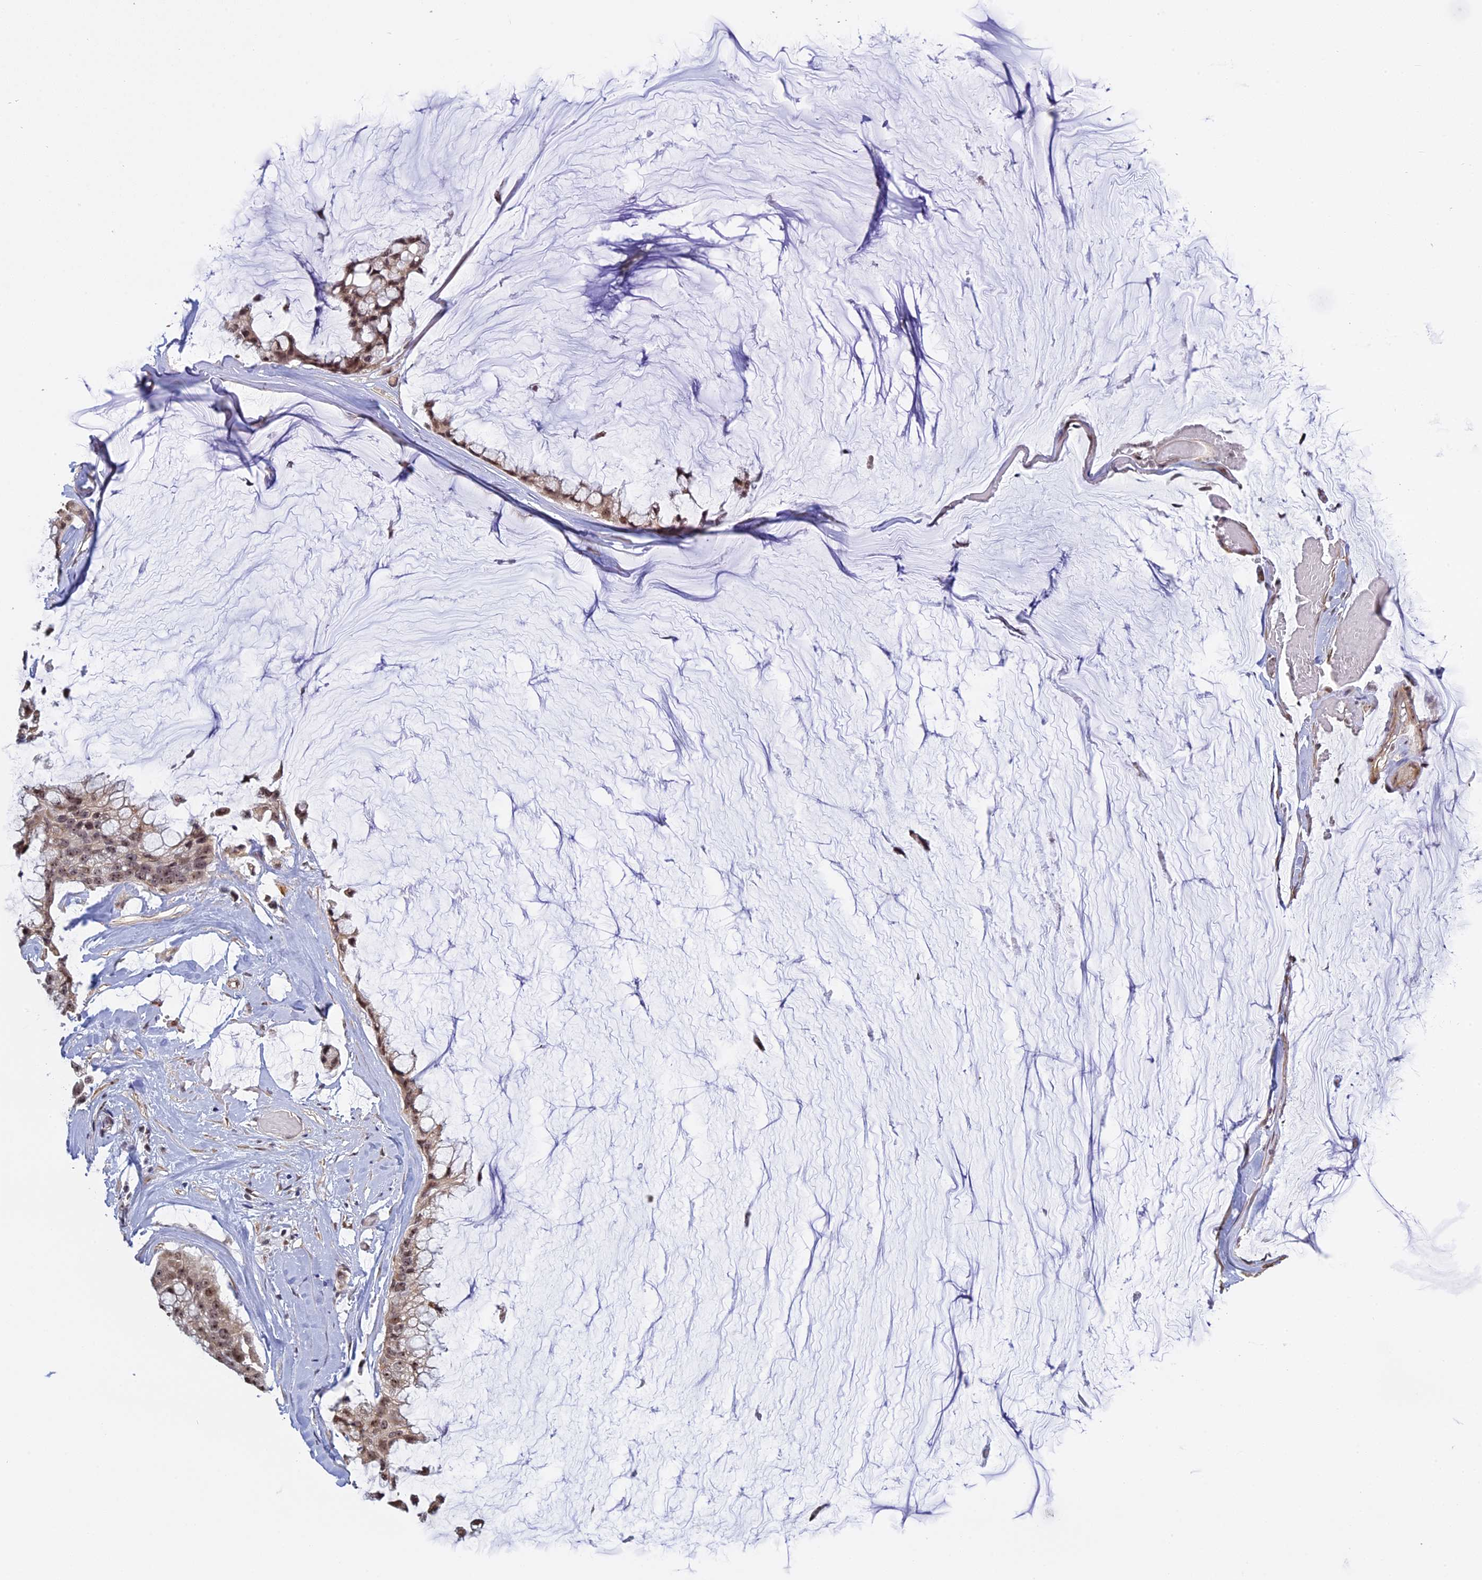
{"staining": {"intensity": "moderate", "quantity": ">75%", "location": "nuclear"}, "tissue": "ovarian cancer", "cell_type": "Tumor cells", "image_type": "cancer", "snomed": [{"axis": "morphology", "description": "Cystadenocarcinoma, mucinous, NOS"}, {"axis": "topography", "description": "Ovary"}], "caption": "An immunohistochemistry micrograph of neoplastic tissue is shown. Protein staining in brown highlights moderate nuclear positivity in ovarian mucinous cystadenocarcinoma within tumor cells. The staining was performed using DAB, with brown indicating positive protein expression. Nuclei are stained blue with hematoxylin.", "gene": "MGA", "patient": {"sex": "female", "age": 39}}